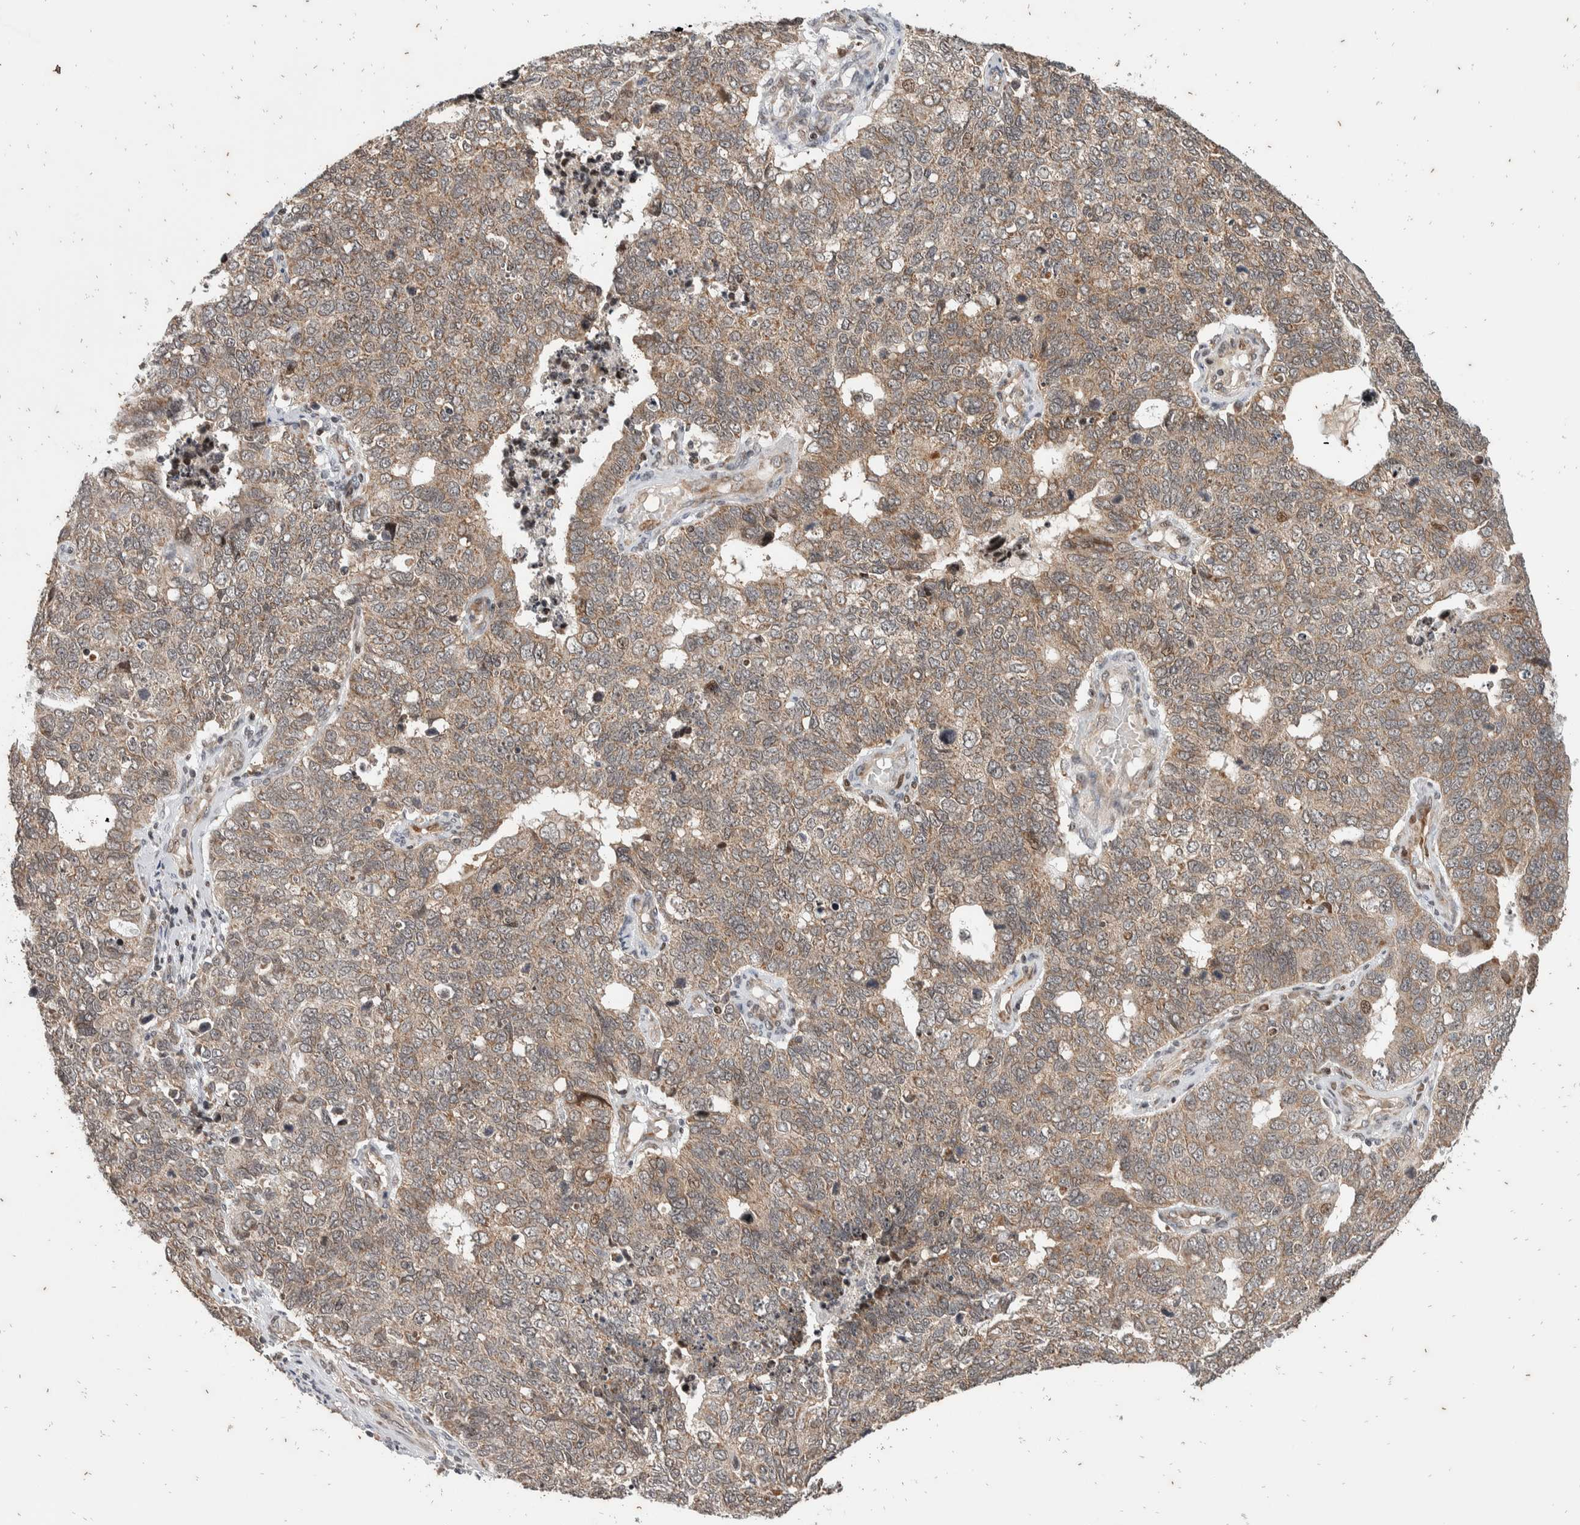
{"staining": {"intensity": "weak", "quantity": ">75%", "location": "cytoplasmic/membranous"}, "tissue": "cervical cancer", "cell_type": "Tumor cells", "image_type": "cancer", "snomed": [{"axis": "morphology", "description": "Squamous cell carcinoma, NOS"}, {"axis": "topography", "description": "Cervix"}], "caption": "High-magnification brightfield microscopy of cervical cancer (squamous cell carcinoma) stained with DAB (brown) and counterstained with hematoxylin (blue). tumor cells exhibit weak cytoplasmic/membranous staining is present in approximately>75% of cells.", "gene": "ATXN7L1", "patient": {"sex": "female", "age": 63}}